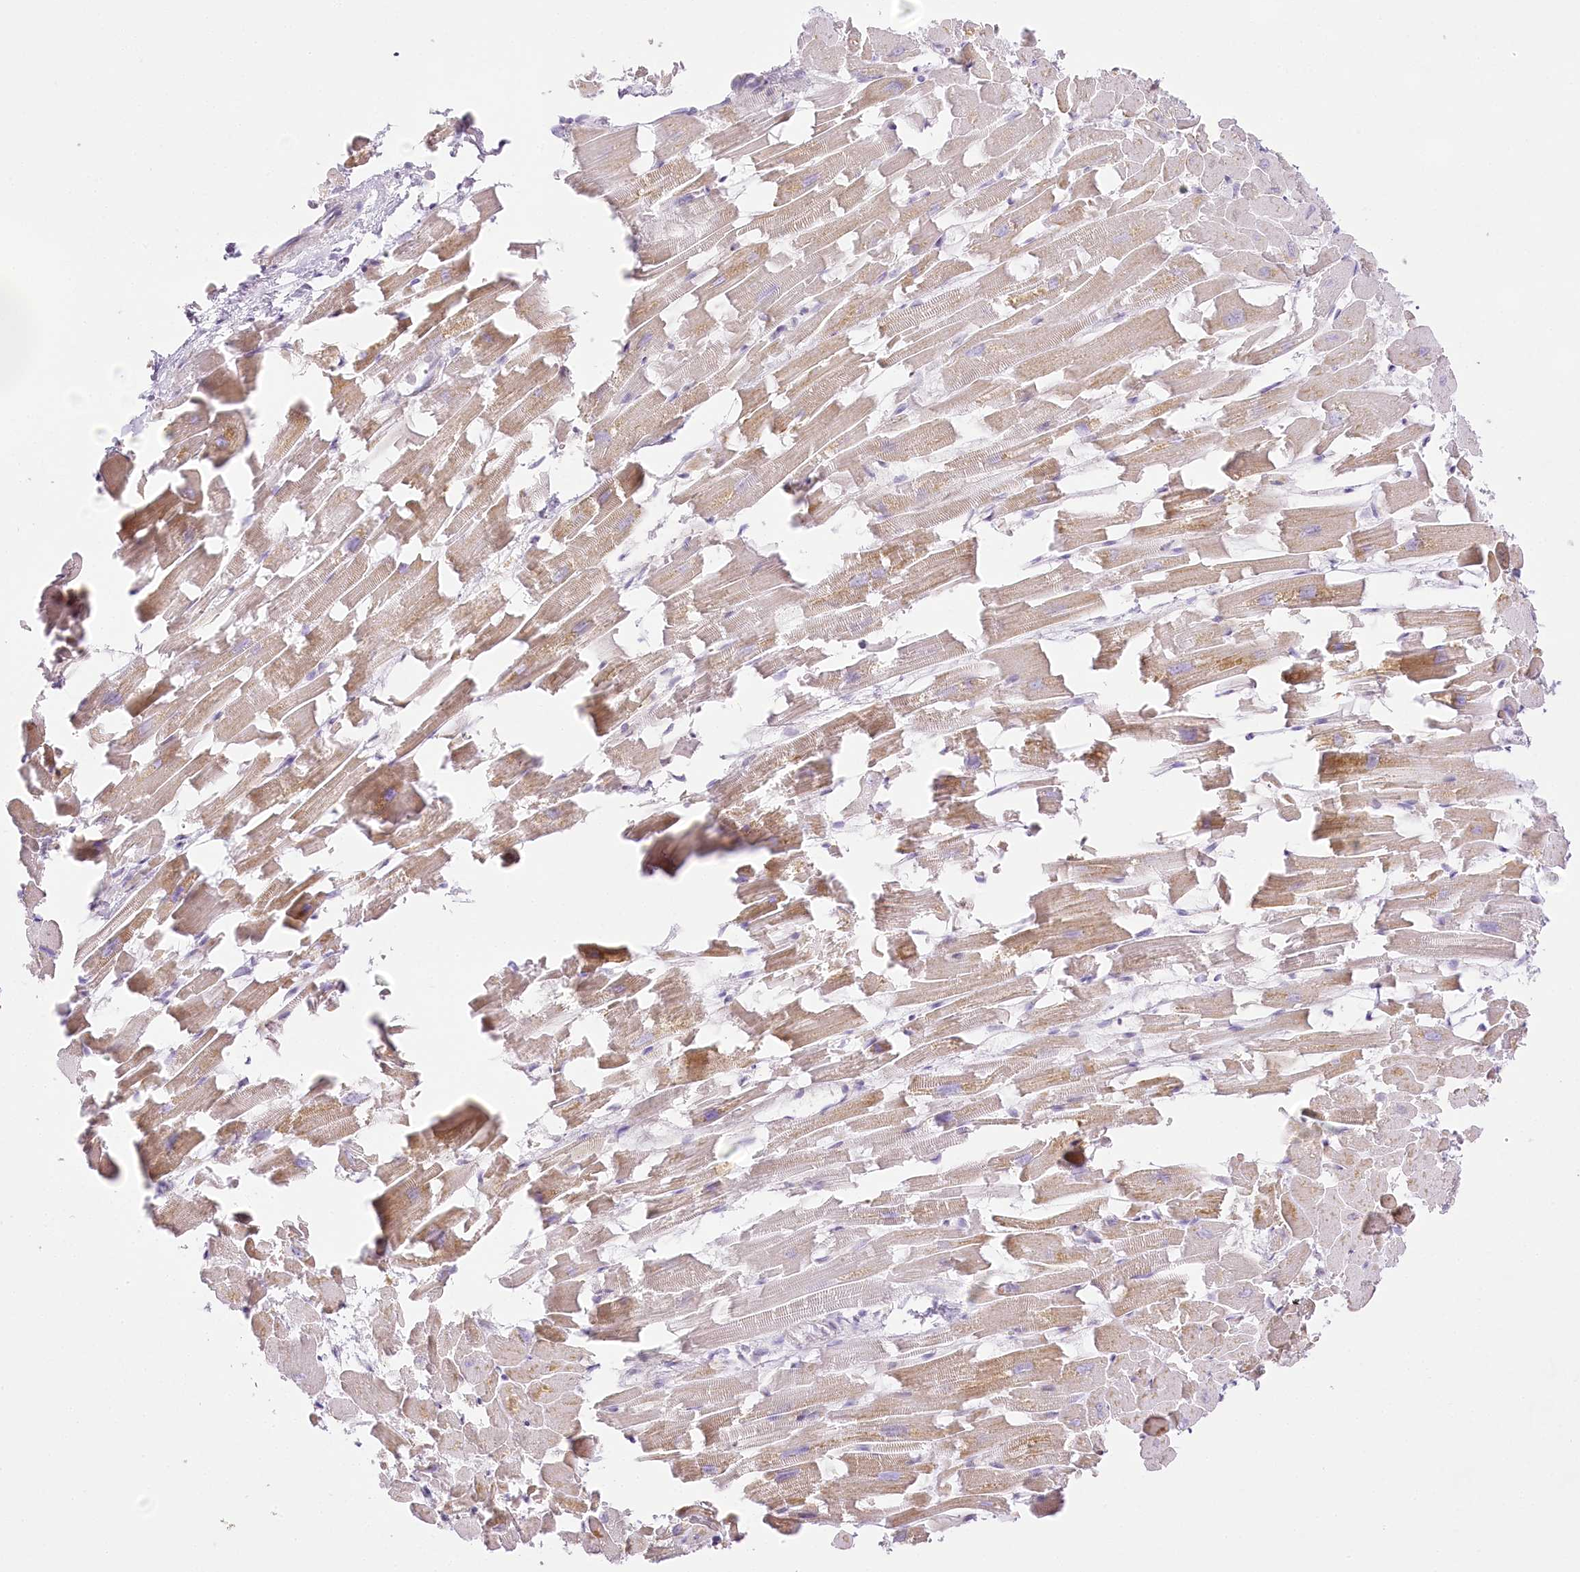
{"staining": {"intensity": "moderate", "quantity": ">75%", "location": "cytoplasmic/membranous"}, "tissue": "heart muscle", "cell_type": "Cardiomyocytes", "image_type": "normal", "snomed": [{"axis": "morphology", "description": "Normal tissue, NOS"}, {"axis": "topography", "description": "Heart"}], "caption": "Immunohistochemical staining of benign heart muscle reveals >75% levels of moderate cytoplasmic/membranous protein staining in approximately >75% of cardiomyocytes.", "gene": "CCDC30", "patient": {"sex": "female", "age": 64}}